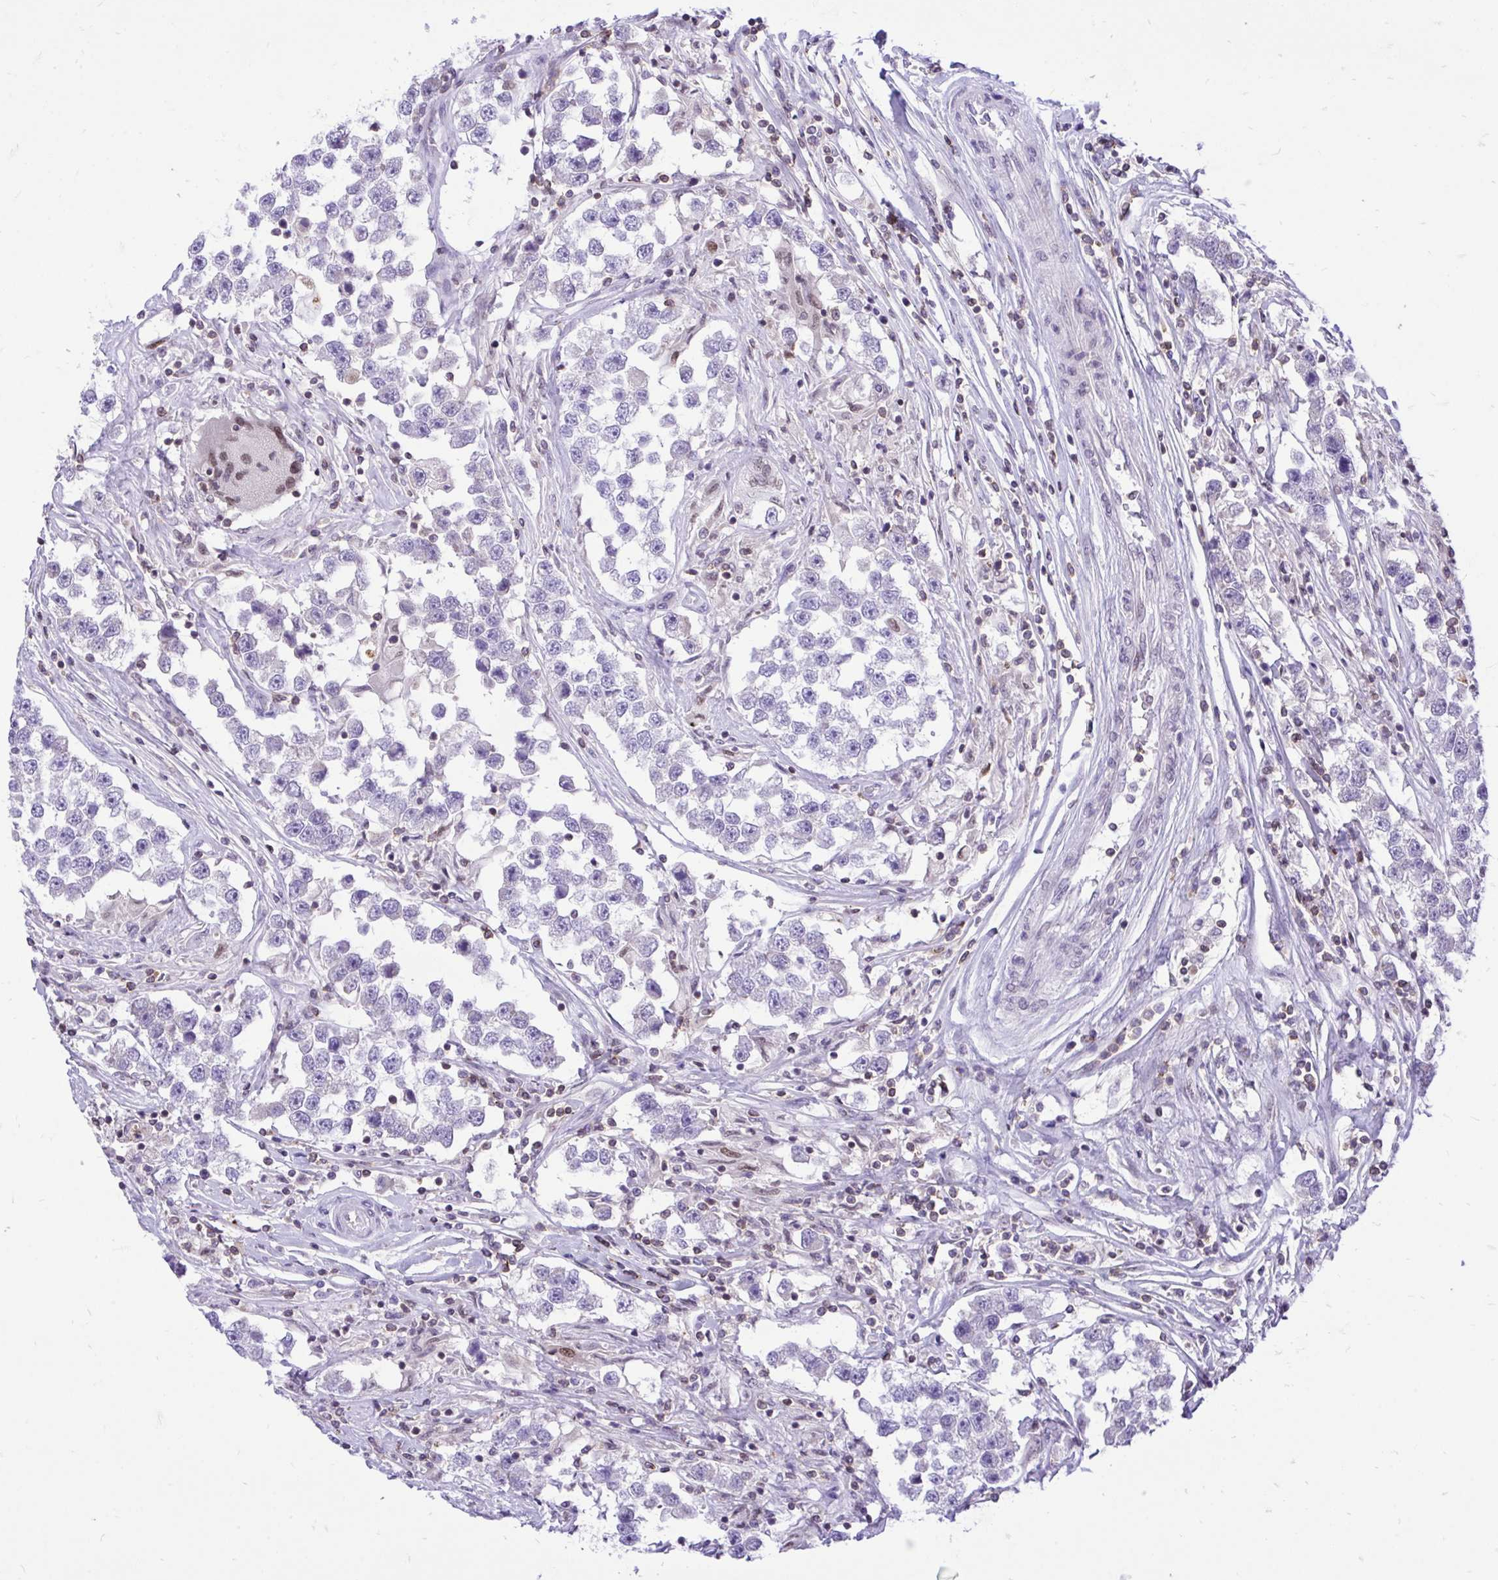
{"staining": {"intensity": "negative", "quantity": "none", "location": "none"}, "tissue": "testis cancer", "cell_type": "Tumor cells", "image_type": "cancer", "snomed": [{"axis": "morphology", "description": "Seminoma, NOS"}, {"axis": "topography", "description": "Testis"}], "caption": "This image is of seminoma (testis) stained with immunohistochemistry to label a protein in brown with the nuclei are counter-stained blue. There is no expression in tumor cells.", "gene": "CXCL8", "patient": {"sex": "male", "age": 46}}